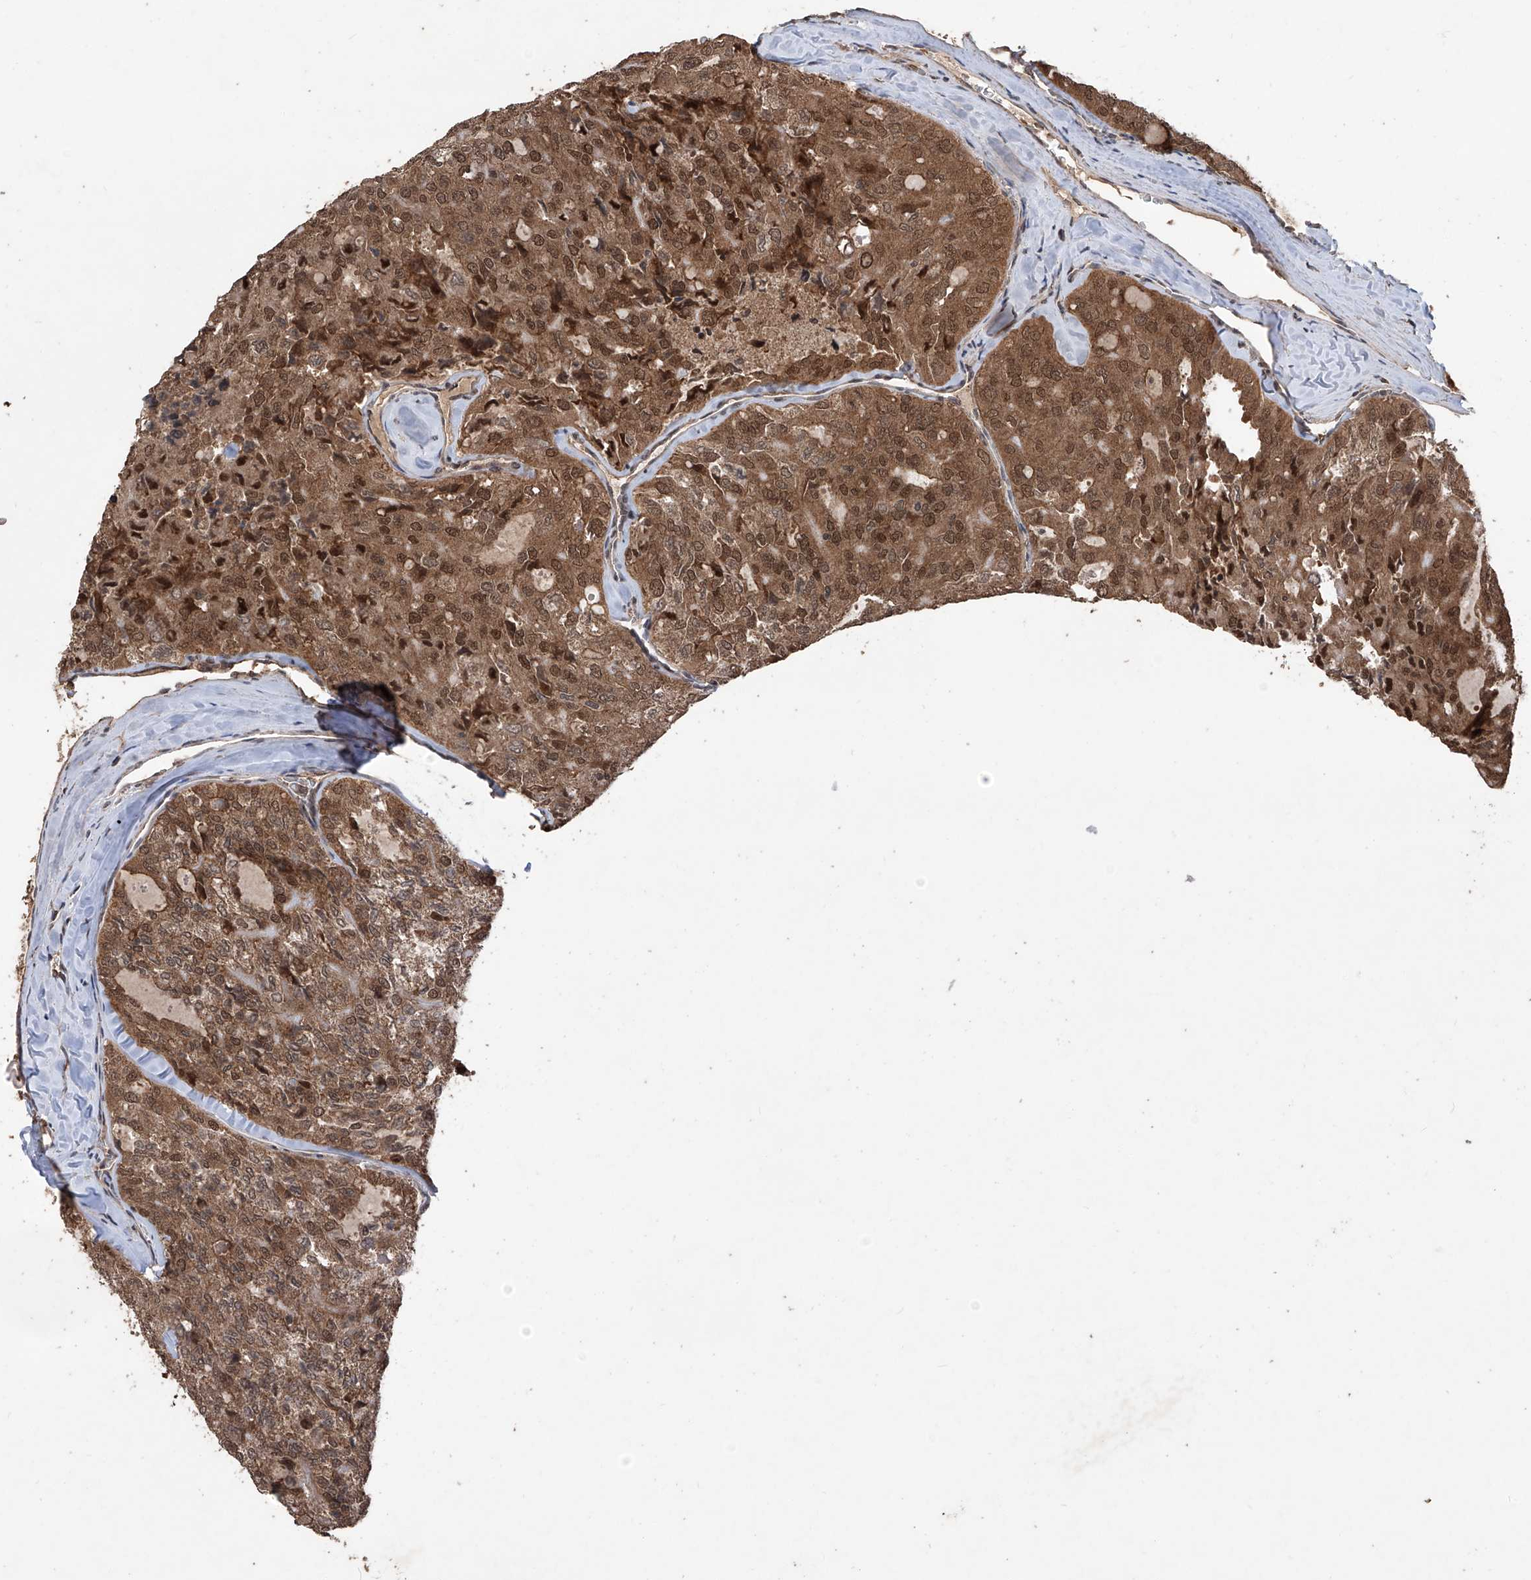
{"staining": {"intensity": "moderate", "quantity": ">75%", "location": "cytoplasmic/membranous,nuclear"}, "tissue": "thyroid cancer", "cell_type": "Tumor cells", "image_type": "cancer", "snomed": [{"axis": "morphology", "description": "Follicular adenoma carcinoma, NOS"}, {"axis": "topography", "description": "Thyroid gland"}], "caption": "IHC photomicrograph of neoplastic tissue: human thyroid follicular adenoma carcinoma stained using IHC displays medium levels of moderate protein expression localized specifically in the cytoplasmic/membranous and nuclear of tumor cells, appearing as a cytoplasmic/membranous and nuclear brown color.", "gene": "LYSMD4", "patient": {"sex": "male", "age": 75}}